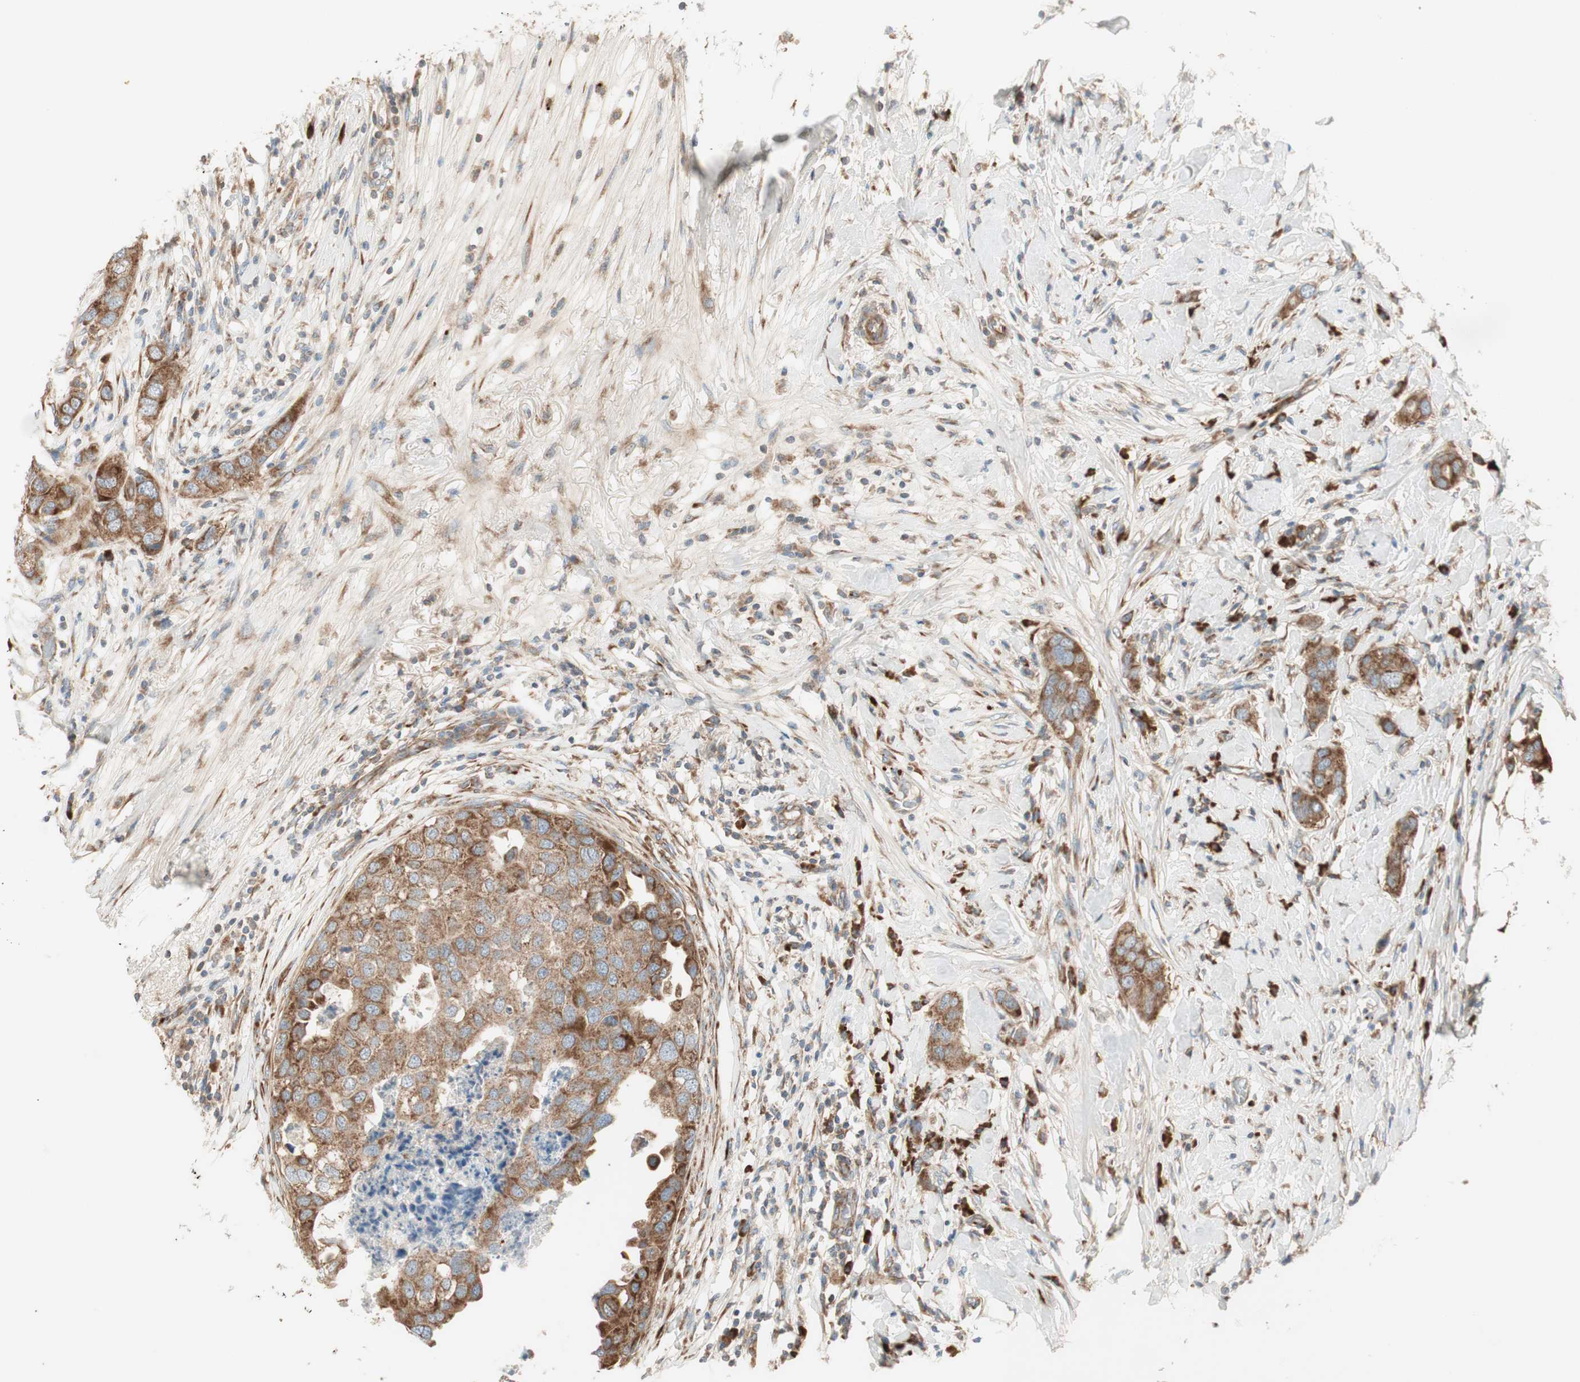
{"staining": {"intensity": "moderate", "quantity": ">75%", "location": "cytoplasmic/membranous"}, "tissue": "breast cancer", "cell_type": "Tumor cells", "image_type": "cancer", "snomed": [{"axis": "morphology", "description": "Duct carcinoma"}, {"axis": "topography", "description": "Breast"}], "caption": "Protein expression analysis of human breast cancer (infiltrating ductal carcinoma) reveals moderate cytoplasmic/membranous positivity in about >75% of tumor cells. (Brightfield microscopy of DAB IHC at high magnification).", "gene": "RPL23", "patient": {"sex": "female", "age": 50}}